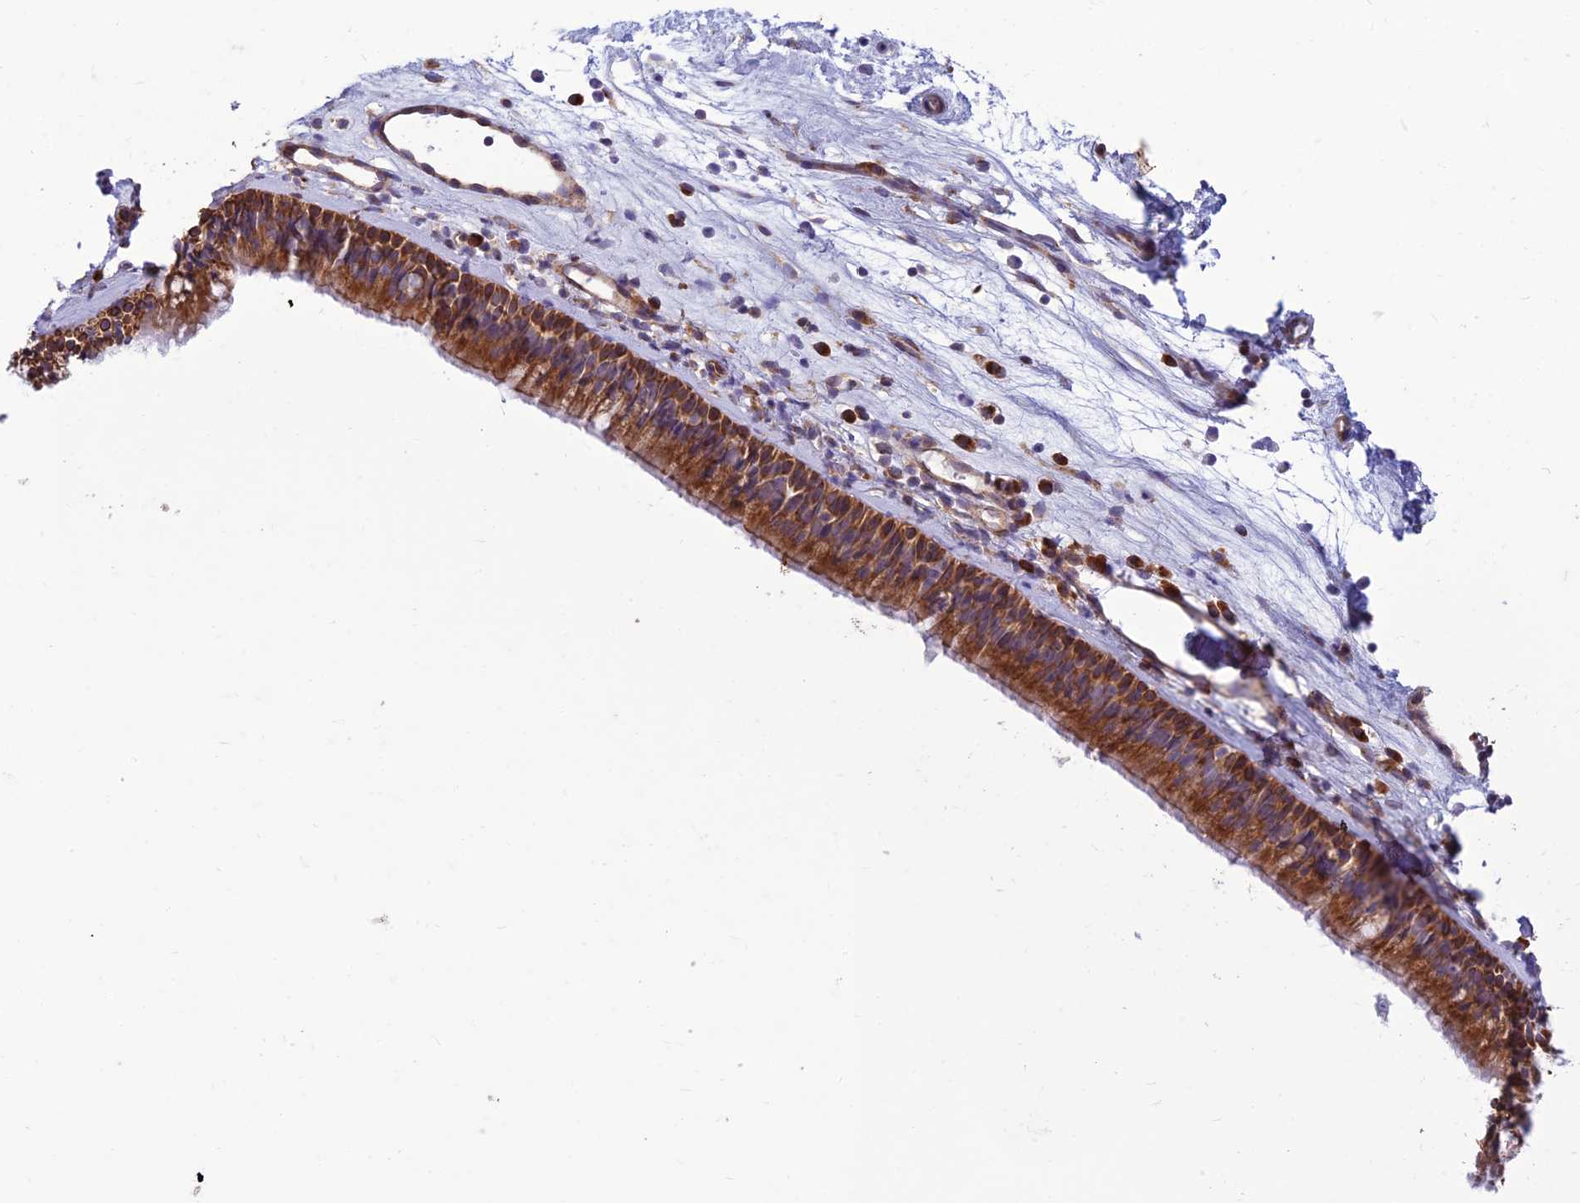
{"staining": {"intensity": "strong", "quantity": ">75%", "location": "cytoplasmic/membranous"}, "tissue": "nasopharynx", "cell_type": "Respiratory epithelial cells", "image_type": "normal", "snomed": [{"axis": "morphology", "description": "Normal tissue, NOS"}, {"axis": "morphology", "description": "Inflammation, NOS"}, {"axis": "morphology", "description": "Malignant melanoma, Metastatic site"}, {"axis": "topography", "description": "Nasopharynx"}], "caption": "Protein expression analysis of benign nasopharynx displays strong cytoplasmic/membranous positivity in approximately >75% of respiratory epithelial cells. Nuclei are stained in blue.", "gene": "RPL17", "patient": {"sex": "male", "age": 70}}